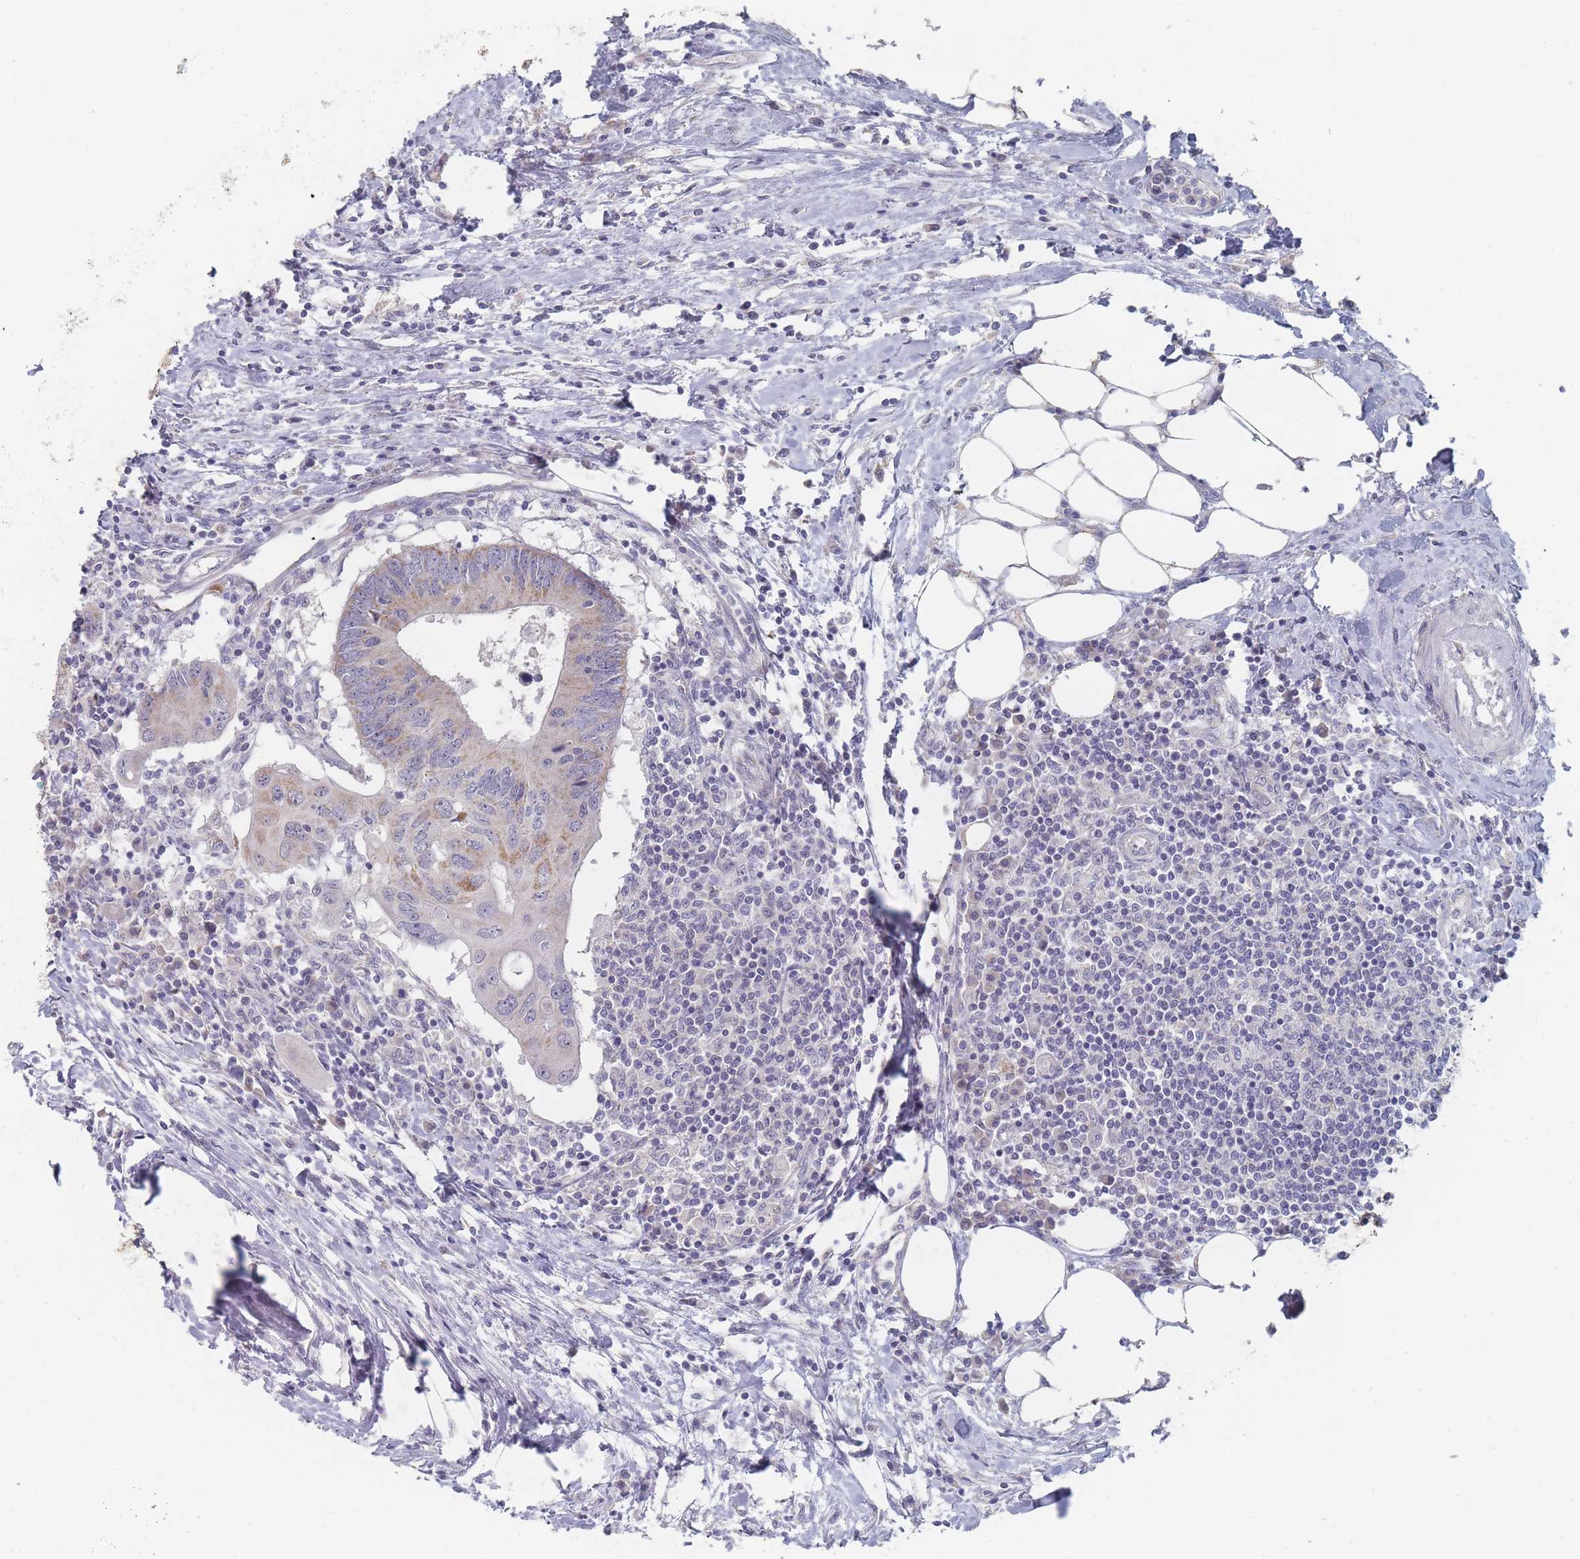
{"staining": {"intensity": "moderate", "quantity": "<25%", "location": "cytoplasmic/membranous"}, "tissue": "colorectal cancer", "cell_type": "Tumor cells", "image_type": "cancer", "snomed": [{"axis": "morphology", "description": "Adenocarcinoma, NOS"}, {"axis": "topography", "description": "Colon"}], "caption": "Immunohistochemistry photomicrograph of human adenocarcinoma (colorectal) stained for a protein (brown), which reveals low levels of moderate cytoplasmic/membranous positivity in about <25% of tumor cells.", "gene": "RNF8", "patient": {"sex": "male", "age": 71}}